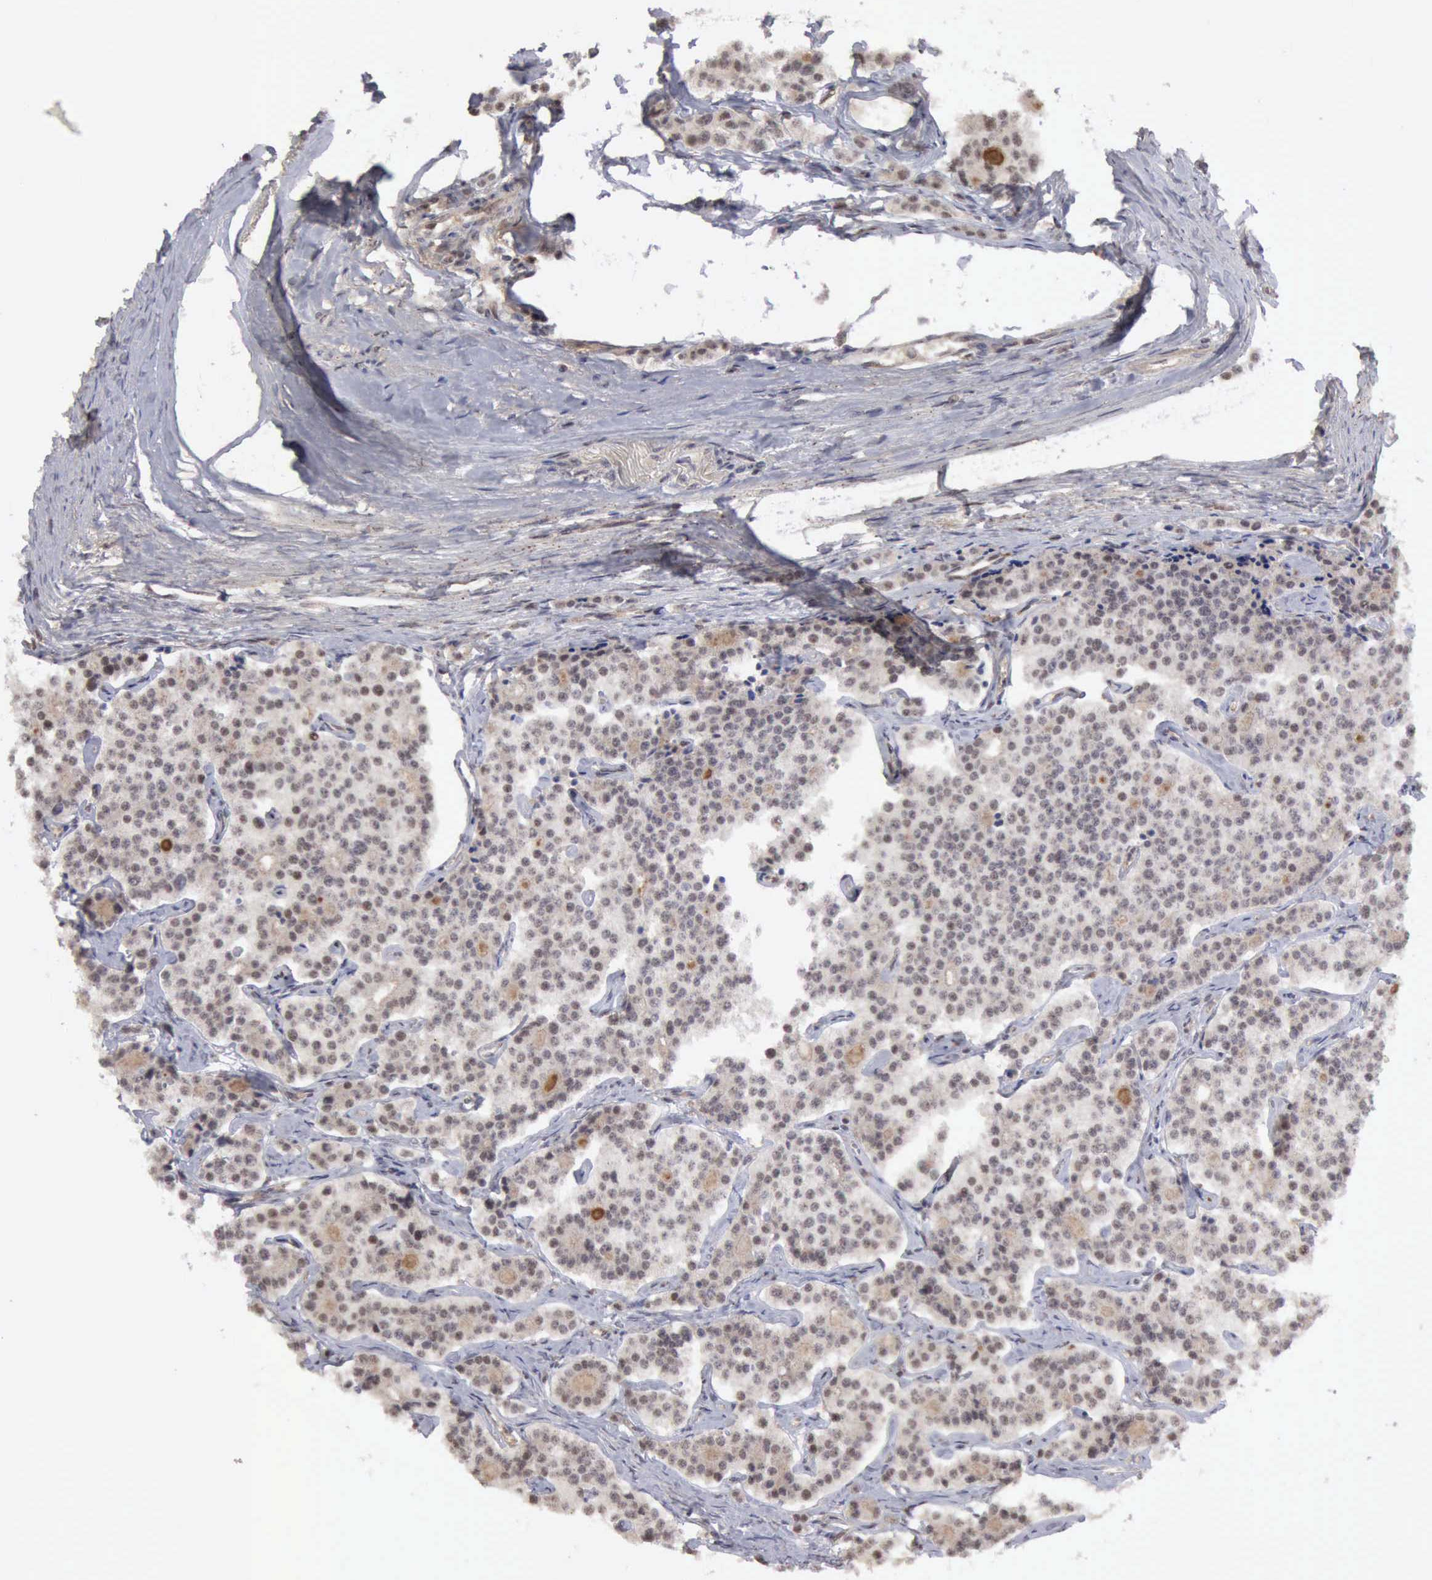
{"staining": {"intensity": "weak", "quantity": ">75%", "location": "nuclear"}, "tissue": "carcinoid", "cell_type": "Tumor cells", "image_type": "cancer", "snomed": [{"axis": "morphology", "description": "Carcinoid, malignant, NOS"}, {"axis": "topography", "description": "Small intestine"}], "caption": "This image exhibits immunohistochemistry staining of human carcinoid, with low weak nuclear expression in approximately >75% of tumor cells.", "gene": "CDKN2A", "patient": {"sex": "male", "age": 63}}